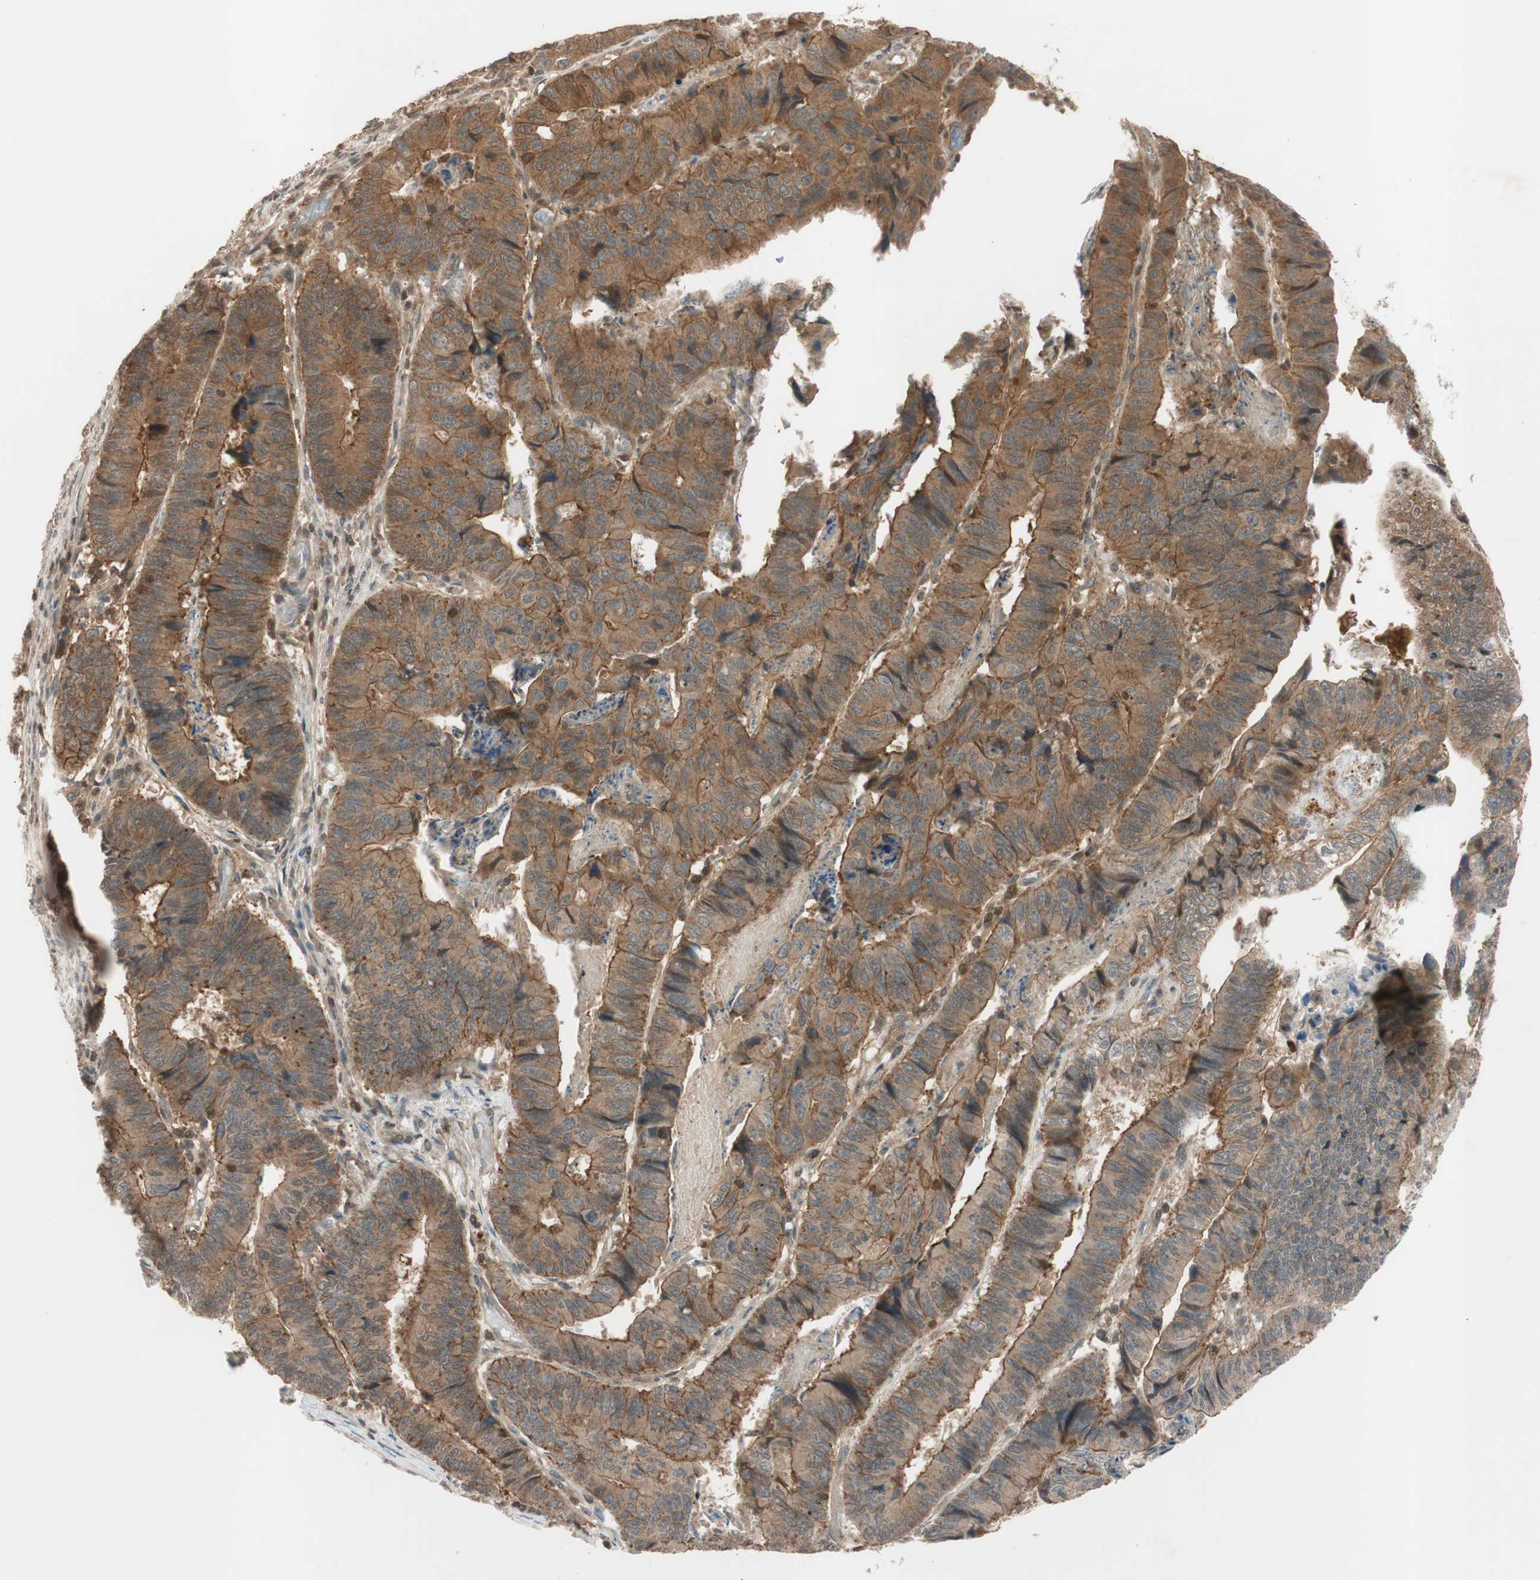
{"staining": {"intensity": "moderate", "quantity": ">75%", "location": "cytoplasmic/membranous"}, "tissue": "stomach cancer", "cell_type": "Tumor cells", "image_type": "cancer", "snomed": [{"axis": "morphology", "description": "Adenocarcinoma, NOS"}, {"axis": "topography", "description": "Stomach, lower"}], "caption": "This is a micrograph of IHC staining of stomach adenocarcinoma, which shows moderate positivity in the cytoplasmic/membranous of tumor cells.", "gene": "EPHA8", "patient": {"sex": "male", "age": 77}}